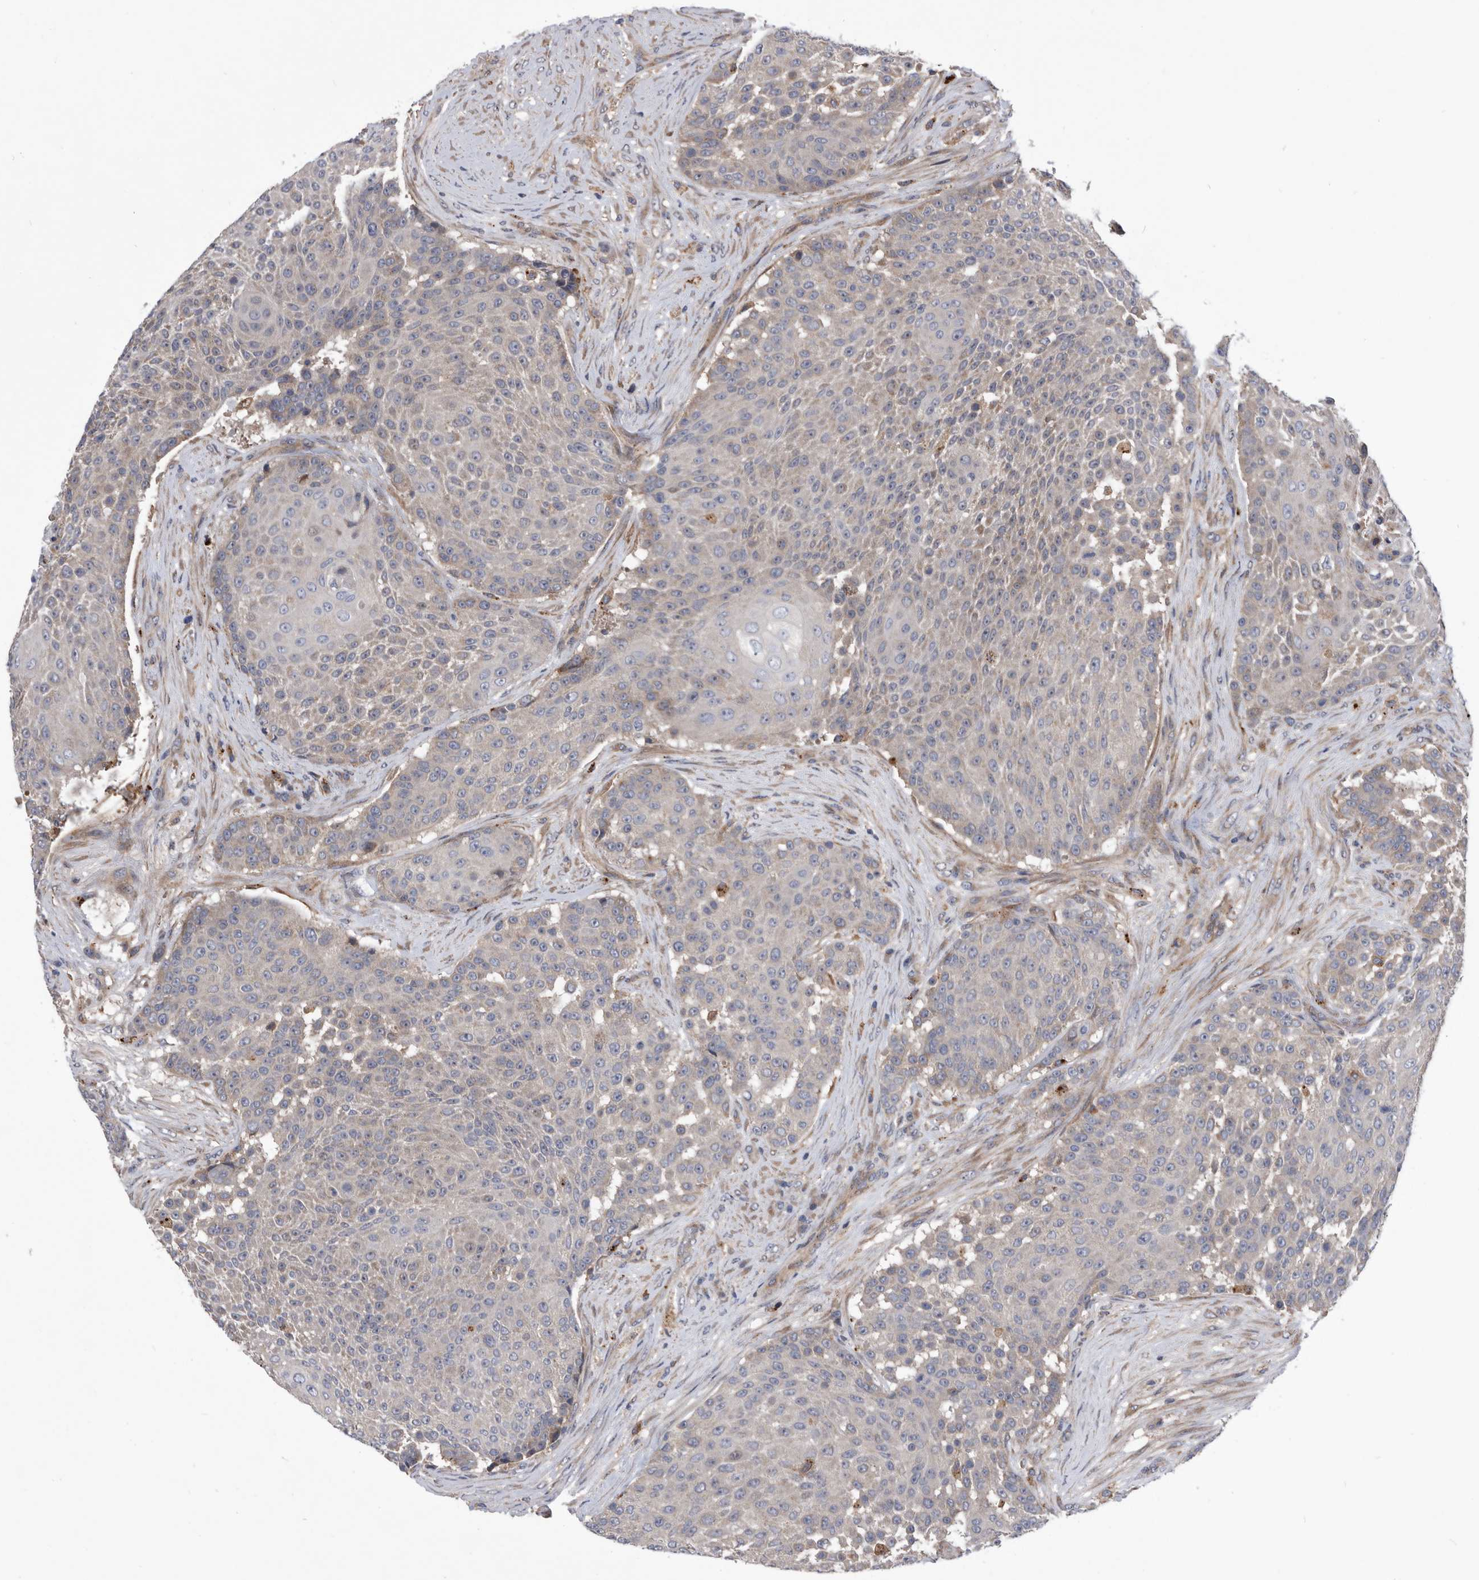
{"staining": {"intensity": "weak", "quantity": "<25%", "location": "cytoplasmic/membranous"}, "tissue": "urothelial cancer", "cell_type": "Tumor cells", "image_type": "cancer", "snomed": [{"axis": "morphology", "description": "Urothelial carcinoma, High grade"}, {"axis": "topography", "description": "Urinary bladder"}], "caption": "Photomicrograph shows no protein positivity in tumor cells of high-grade urothelial carcinoma tissue.", "gene": "BAIAP3", "patient": {"sex": "female", "age": 63}}